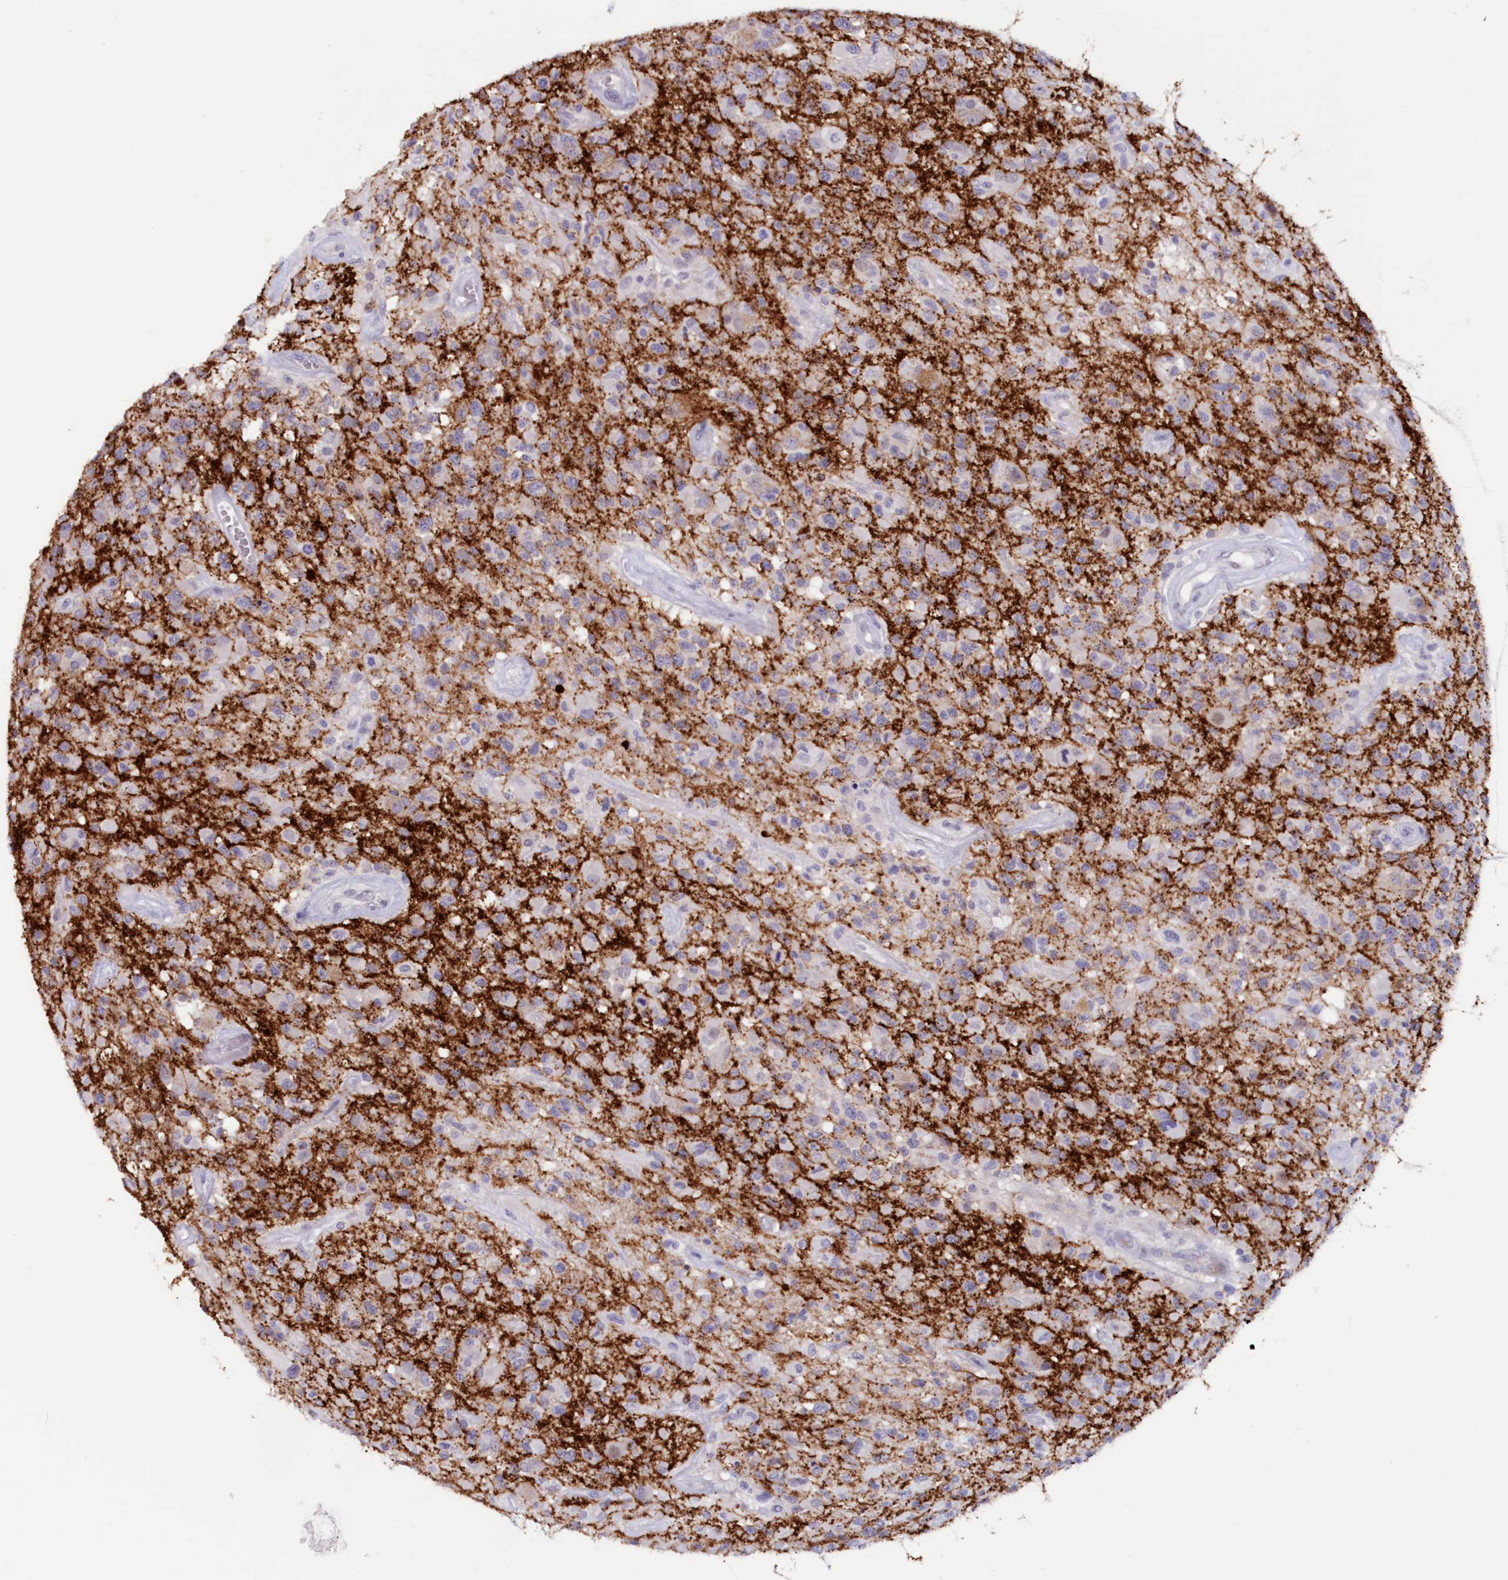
{"staining": {"intensity": "negative", "quantity": "none", "location": "none"}, "tissue": "glioma", "cell_type": "Tumor cells", "image_type": "cancer", "snomed": [{"axis": "morphology", "description": "Glioma, malignant, High grade"}, {"axis": "morphology", "description": "Glioblastoma, NOS"}, {"axis": "topography", "description": "Brain"}], "caption": "There is no significant positivity in tumor cells of glioma. Brightfield microscopy of immunohistochemistry stained with DAB (3,3'-diaminobenzidine) (brown) and hematoxylin (blue), captured at high magnification.", "gene": "SNED1", "patient": {"sex": "male", "age": 60}}